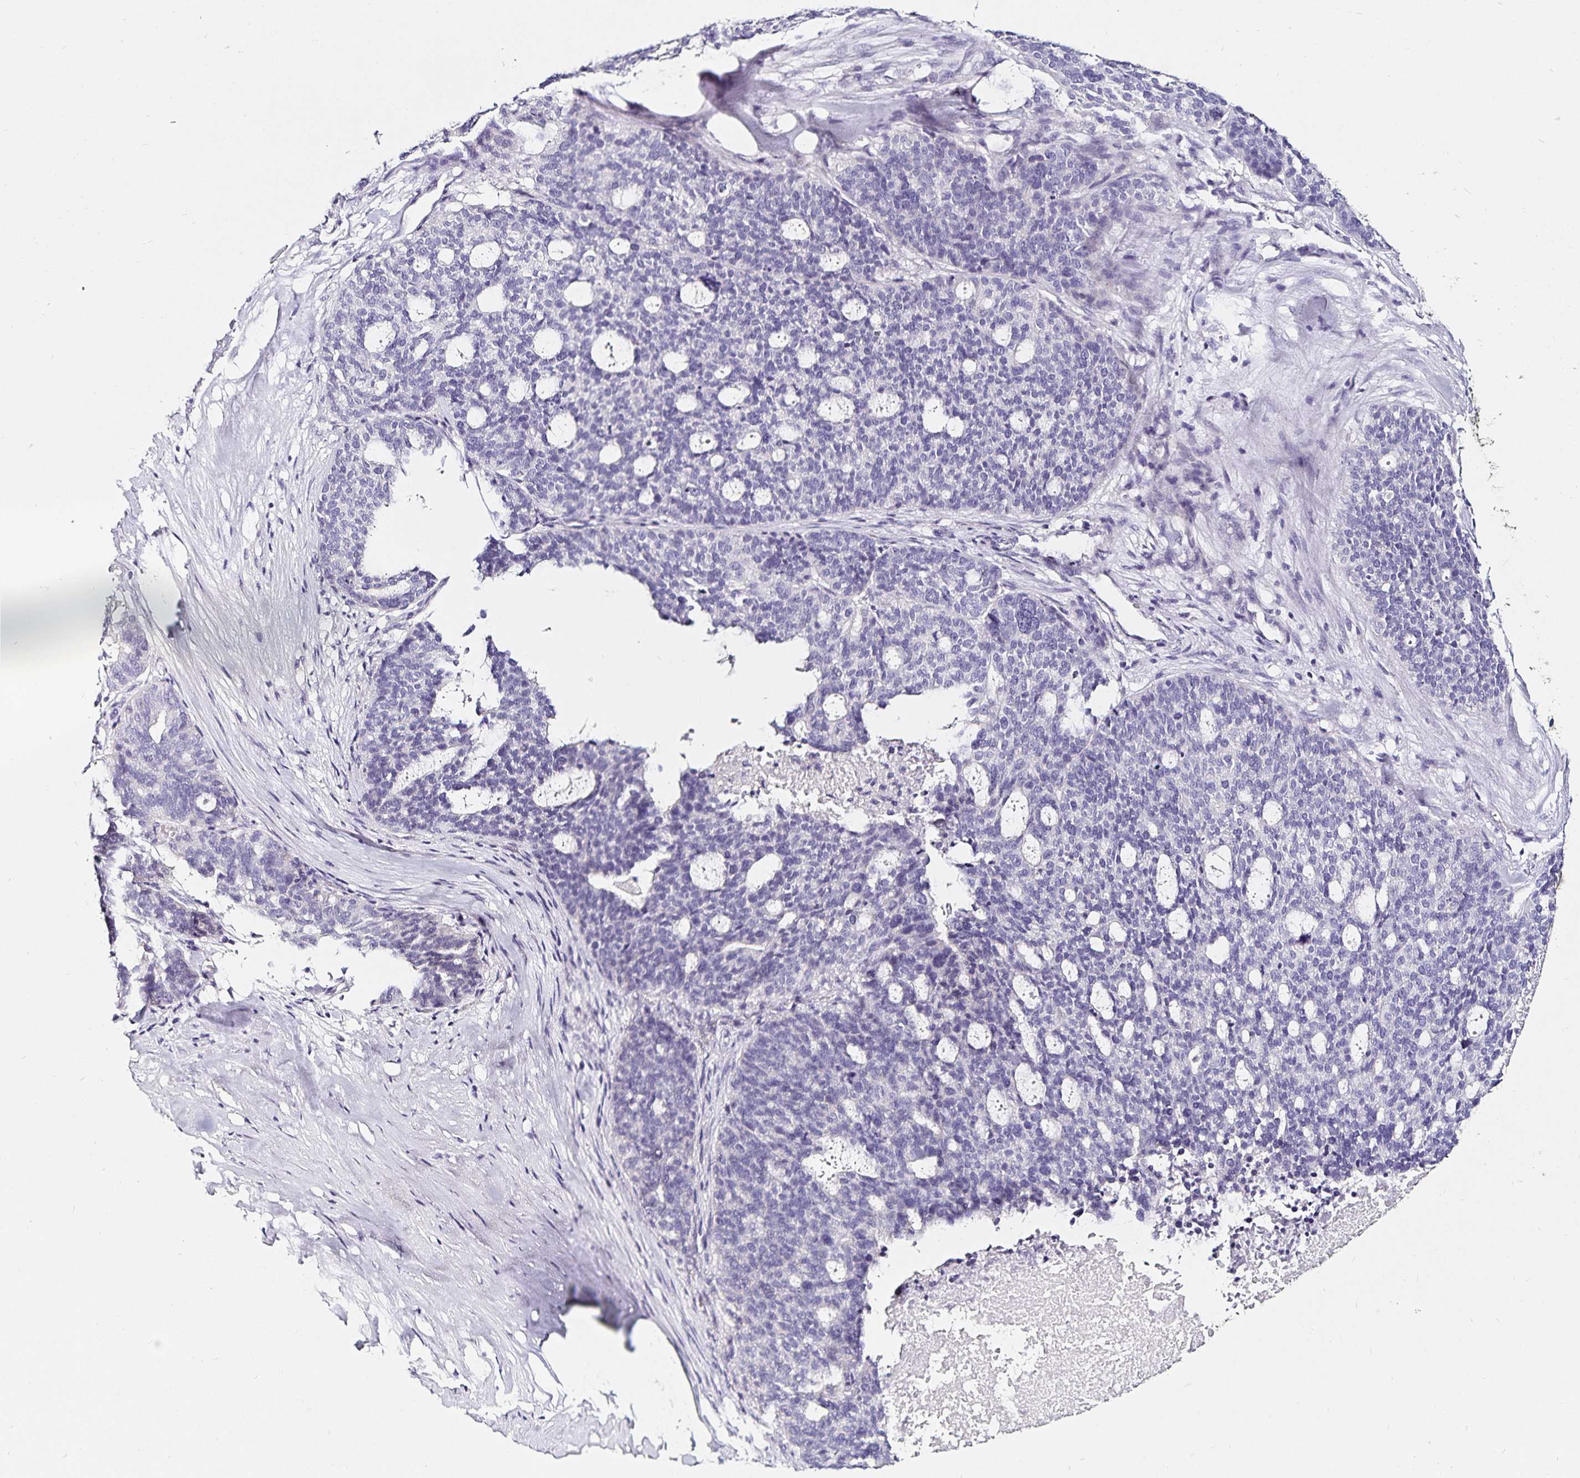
{"staining": {"intensity": "negative", "quantity": "none", "location": "none"}, "tissue": "ovarian cancer", "cell_type": "Tumor cells", "image_type": "cancer", "snomed": [{"axis": "morphology", "description": "Cystadenocarcinoma, serous, NOS"}, {"axis": "topography", "description": "Ovary"}], "caption": "DAB immunohistochemical staining of ovarian cancer displays no significant staining in tumor cells.", "gene": "TSPAN7", "patient": {"sex": "female", "age": 59}}